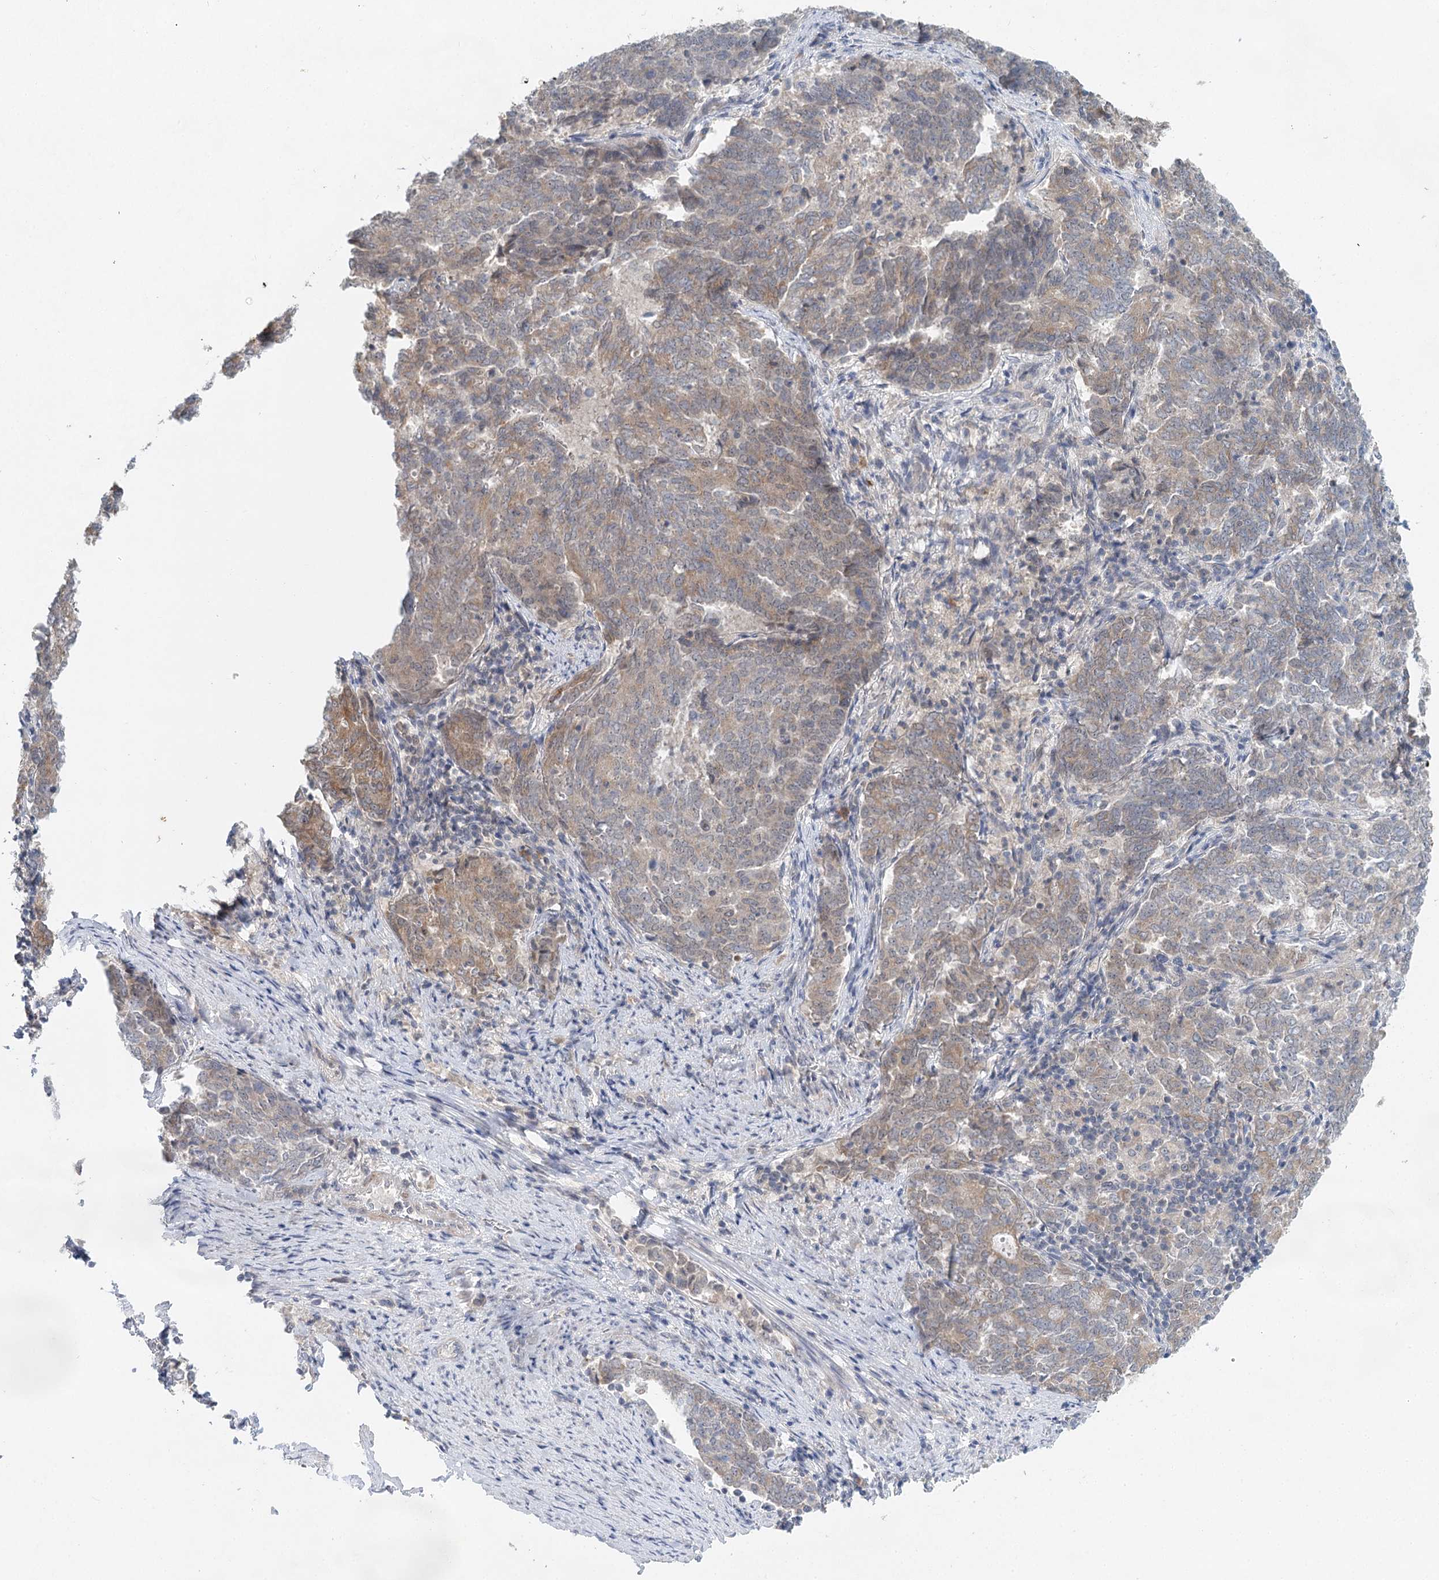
{"staining": {"intensity": "weak", "quantity": ">75%", "location": "cytoplasmic/membranous"}, "tissue": "endometrial cancer", "cell_type": "Tumor cells", "image_type": "cancer", "snomed": [{"axis": "morphology", "description": "Adenocarcinoma, NOS"}, {"axis": "topography", "description": "Endometrium"}], "caption": "IHC photomicrograph of neoplastic tissue: endometrial cancer (adenocarcinoma) stained using IHC demonstrates low levels of weak protein expression localized specifically in the cytoplasmic/membranous of tumor cells, appearing as a cytoplasmic/membranous brown color.", "gene": "BLTP1", "patient": {"sex": "female", "age": 80}}